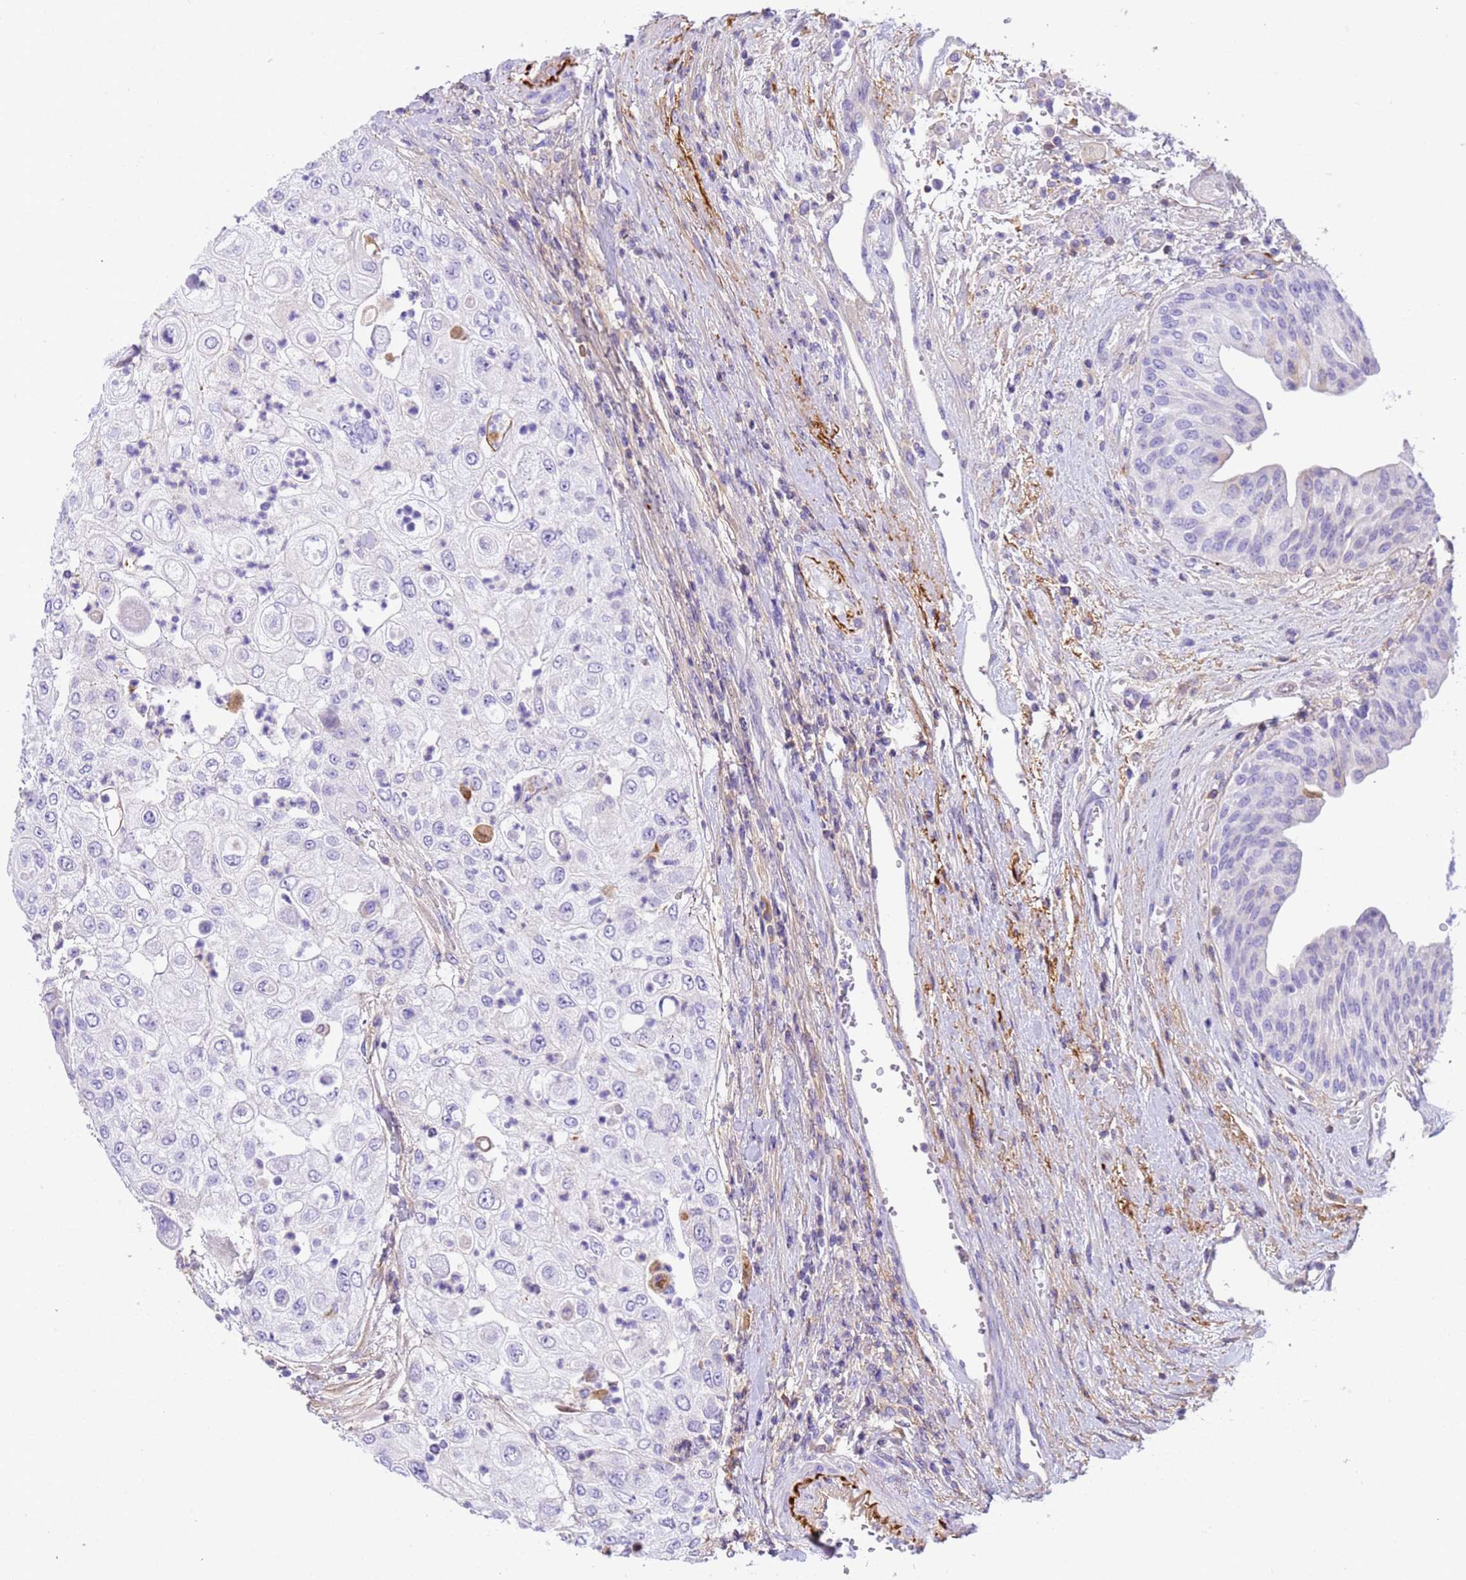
{"staining": {"intensity": "negative", "quantity": "none", "location": "none"}, "tissue": "urothelial cancer", "cell_type": "Tumor cells", "image_type": "cancer", "snomed": [{"axis": "morphology", "description": "Urothelial carcinoma, High grade"}, {"axis": "topography", "description": "Urinary bladder"}], "caption": "This is an immunohistochemistry image of urothelial cancer. There is no staining in tumor cells.", "gene": "CFHR2", "patient": {"sex": "female", "age": 79}}